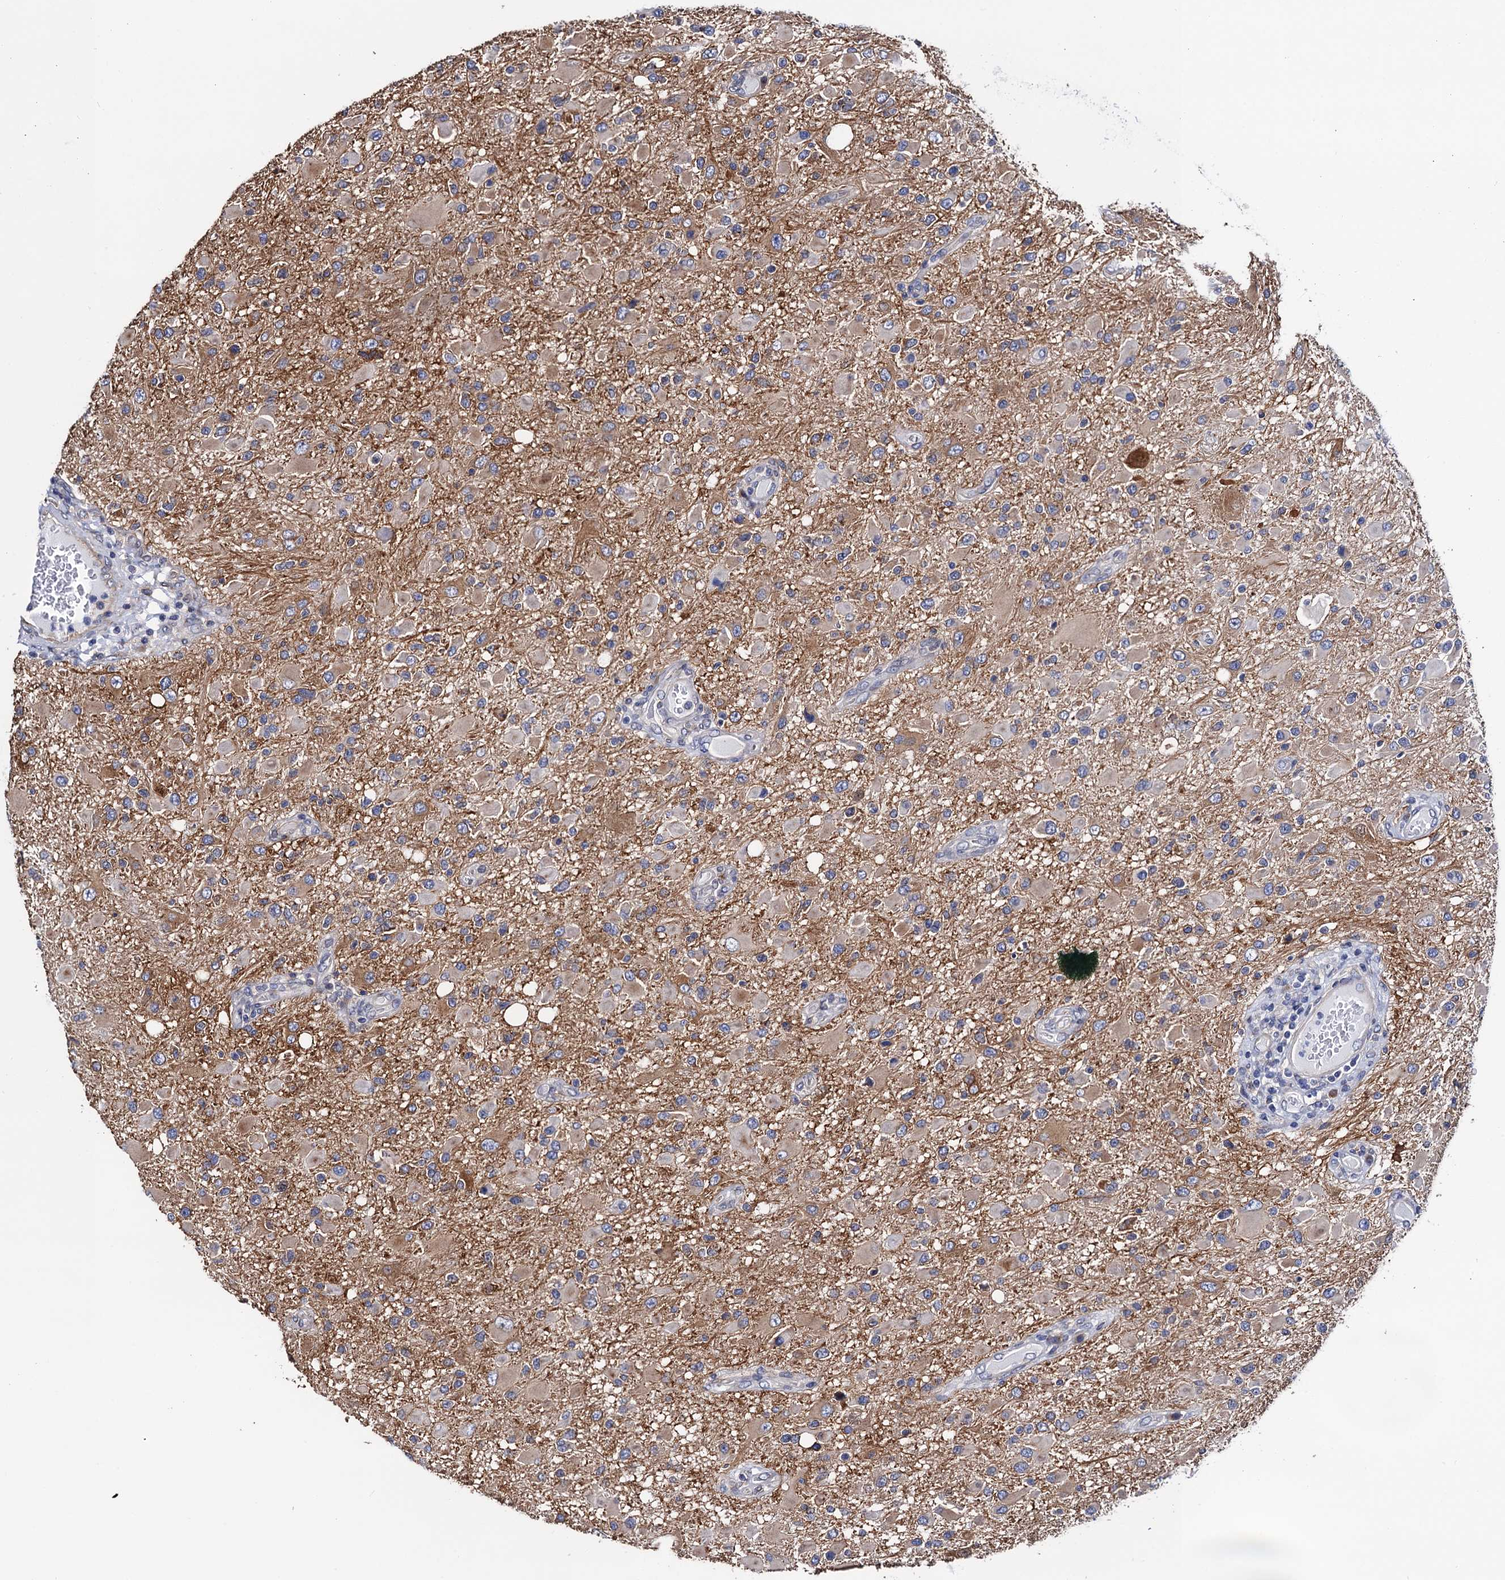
{"staining": {"intensity": "negative", "quantity": "none", "location": "none"}, "tissue": "glioma", "cell_type": "Tumor cells", "image_type": "cancer", "snomed": [{"axis": "morphology", "description": "Glioma, malignant, High grade"}, {"axis": "topography", "description": "Brain"}], "caption": "Immunohistochemical staining of human glioma exhibits no significant positivity in tumor cells. (DAB (3,3'-diaminobenzidine) immunohistochemistry (IHC) with hematoxylin counter stain).", "gene": "ZDHHC18", "patient": {"sex": "male", "age": 53}}